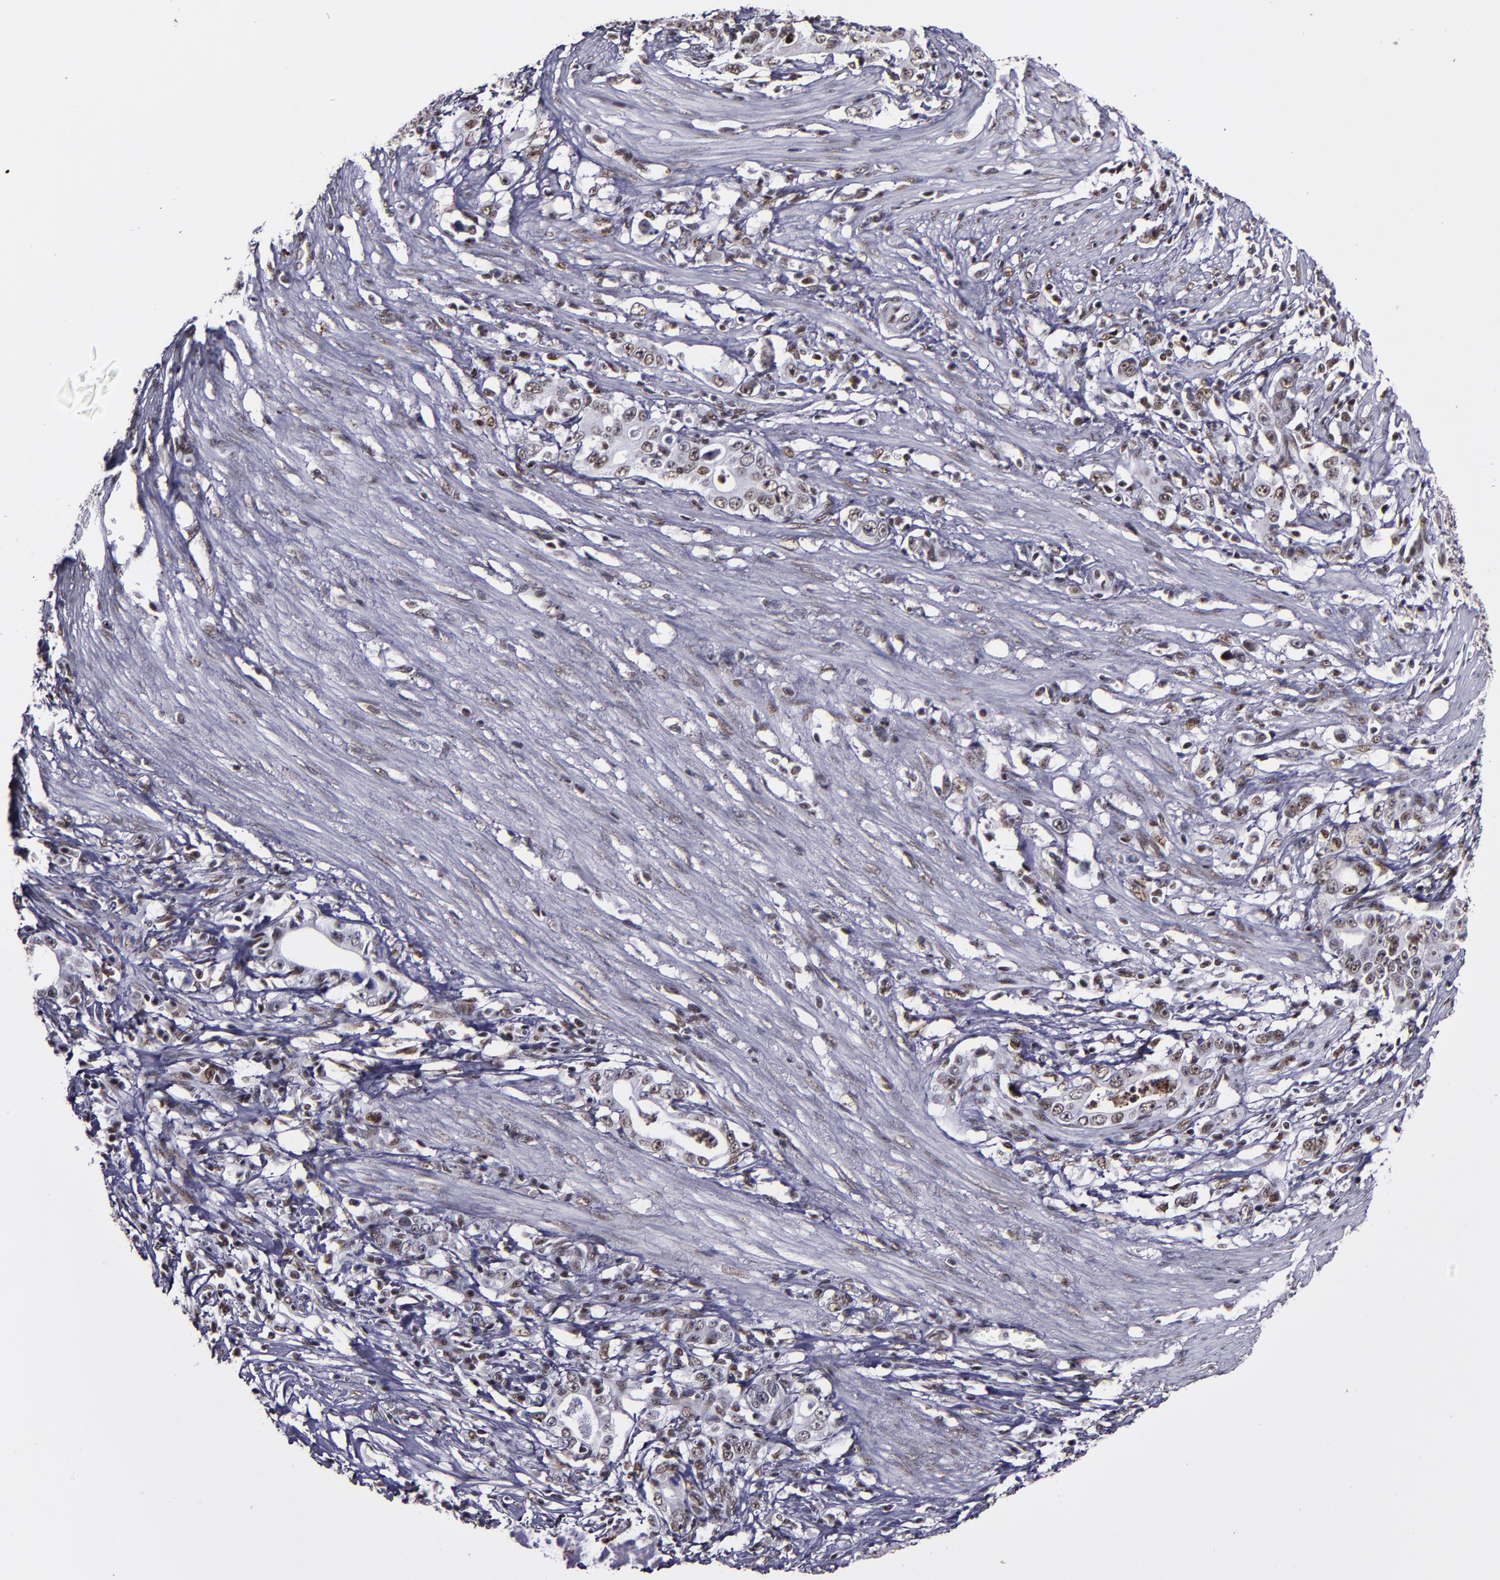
{"staining": {"intensity": "moderate", "quantity": "25%-75%", "location": "nuclear"}, "tissue": "stomach cancer", "cell_type": "Tumor cells", "image_type": "cancer", "snomed": [{"axis": "morphology", "description": "Adenocarcinoma, NOS"}, {"axis": "topography", "description": "Stomach, lower"}], "caption": "Immunohistochemistry (IHC) micrograph of neoplastic tissue: stomach cancer (adenocarcinoma) stained using IHC demonstrates medium levels of moderate protein expression localized specifically in the nuclear of tumor cells, appearing as a nuclear brown color.", "gene": "PPP4R3A", "patient": {"sex": "female", "age": 72}}